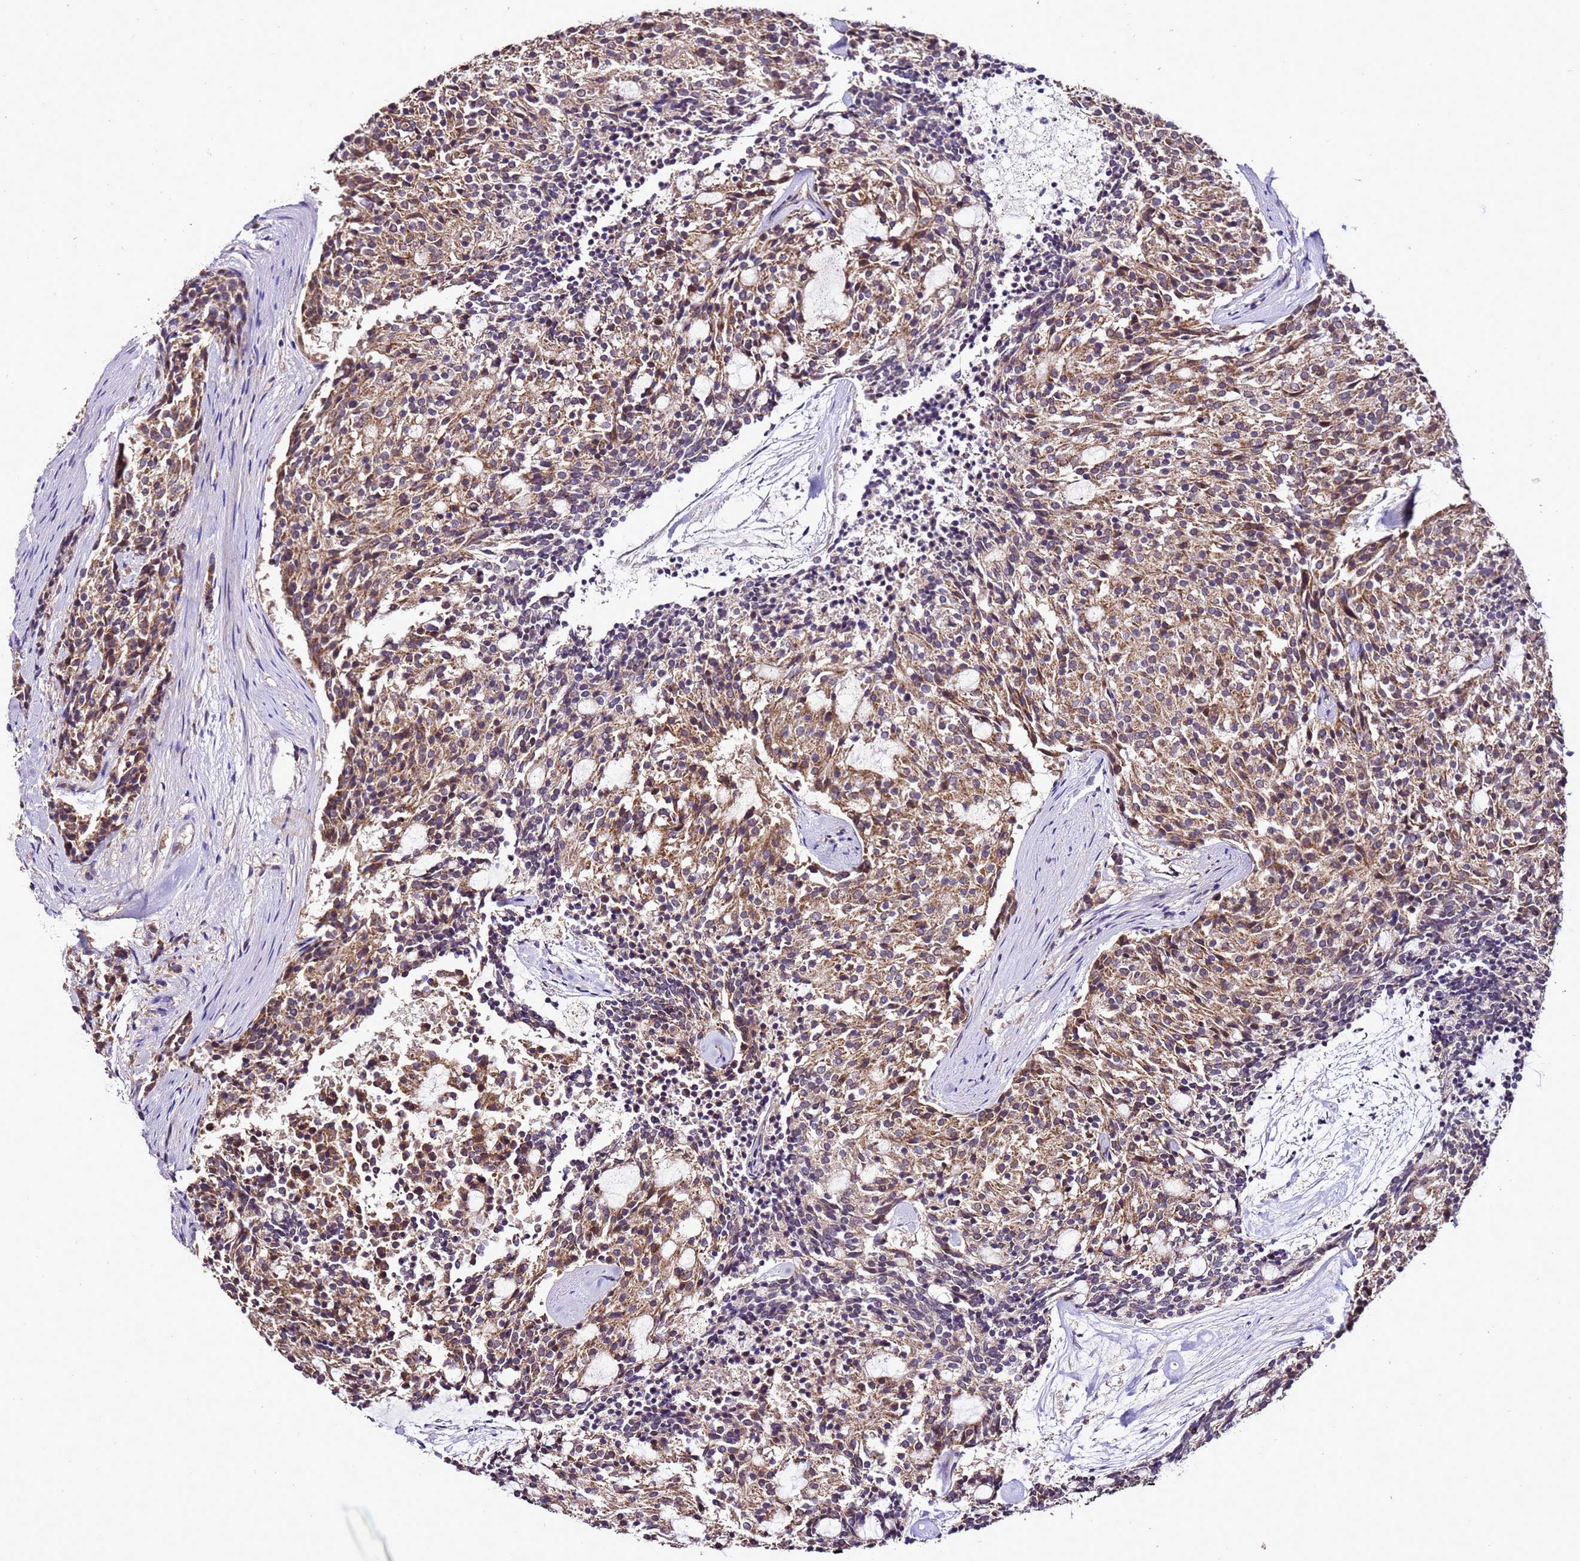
{"staining": {"intensity": "moderate", "quantity": ">75%", "location": "cytoplasmic/membranous"}, "tissue": "carcinoid", "cell_type": "Tumor cells", "image_type": "cancer", "snomed": [{"axis": "morphology", "description": "Carcinoid, malignant, NOS"}, {"axis": "topography", "description": "Pancreas"}], "caption": "Moderate cytoplasmic/membranous protein positivity is appreciated in approximately >75% of tumor cells in carcinoid (malignant). (DAB (3,3'-diaminobenzidine) = brown stain, brightfield microscopy at high magnification).", "gene": "ZNF329", "patient": {"sex": "female", "age": 54}}